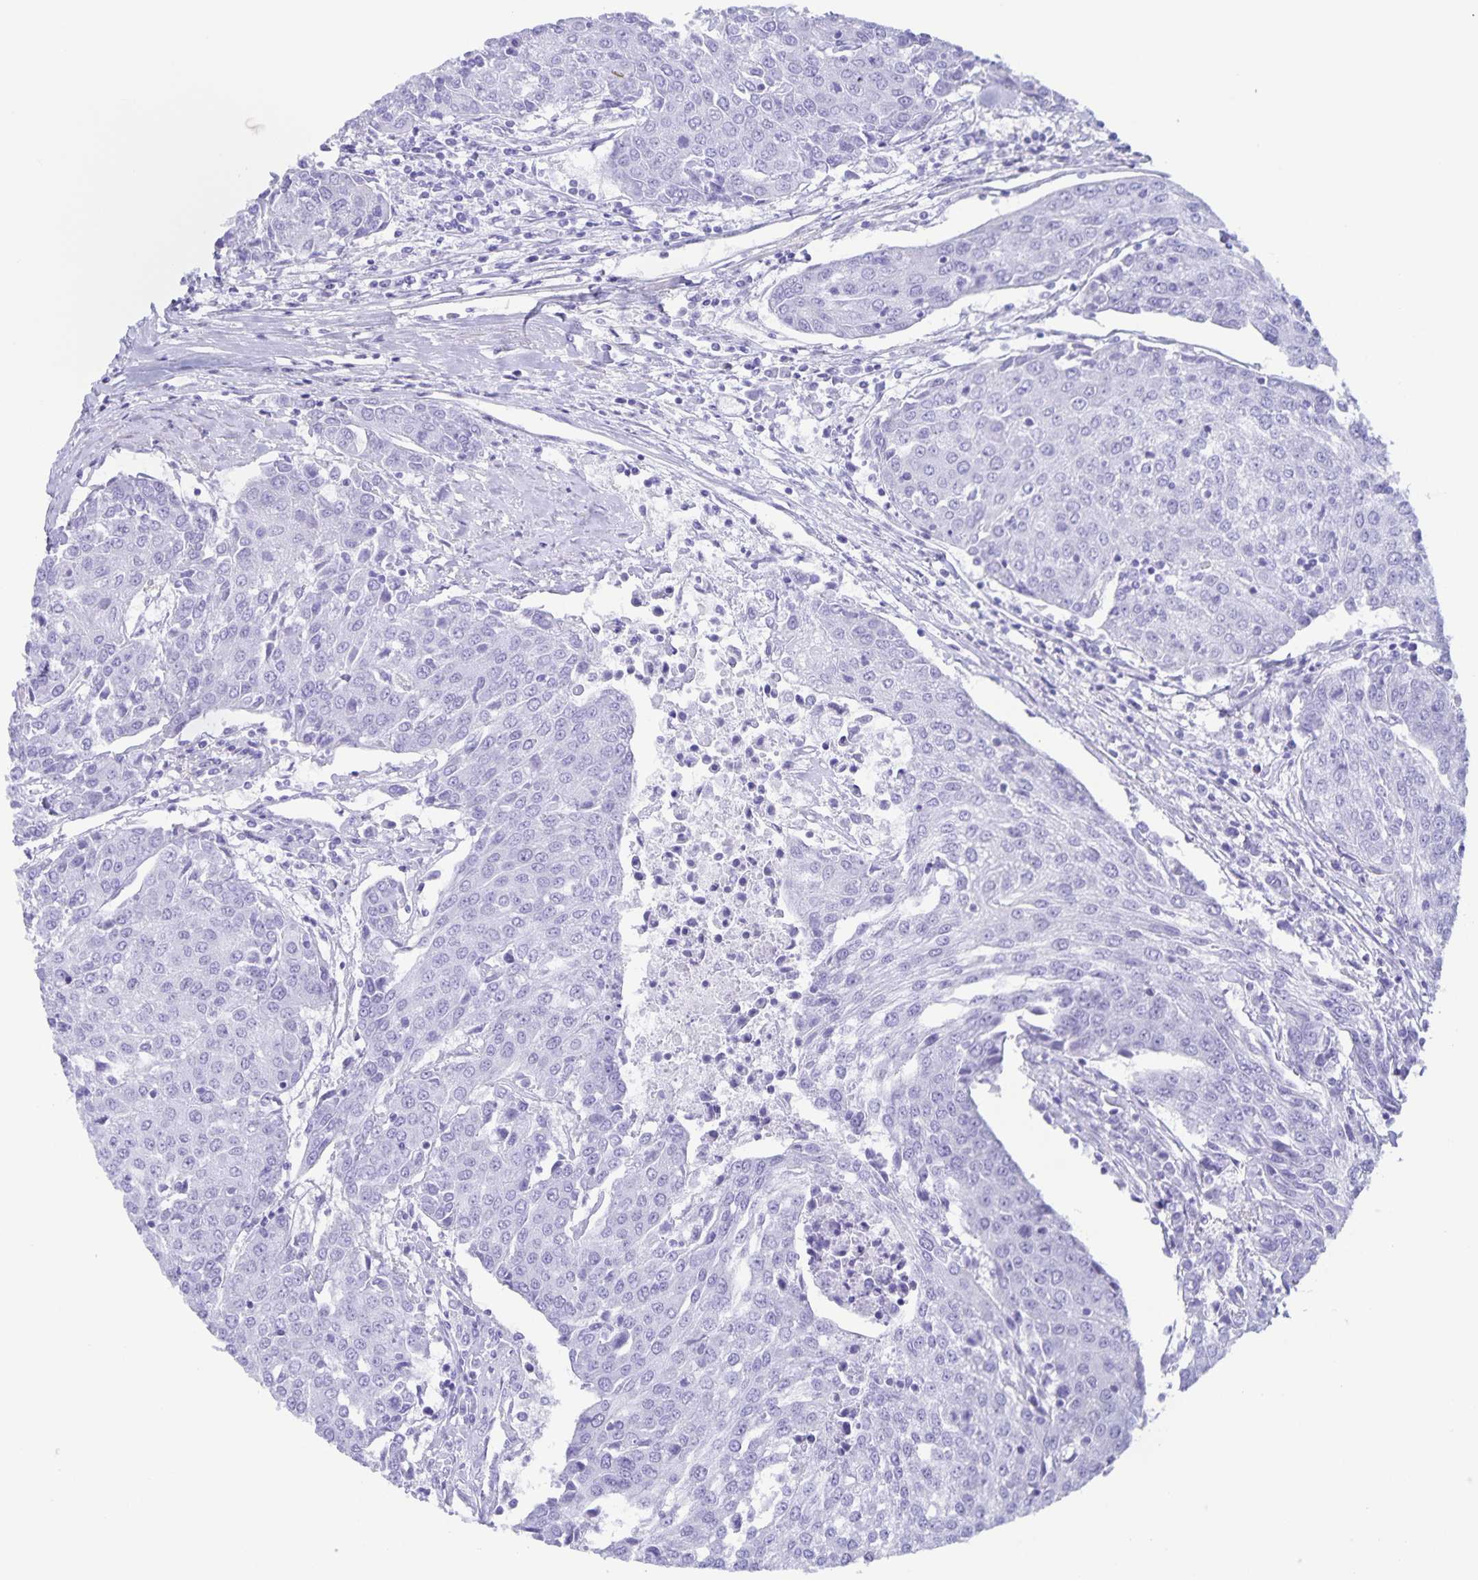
{"staining": {"intensity": "negative", "quantity": "none", "location": "none"}, "tissue": "urothelial cancer", "cell_type": "Tumor cells", "image_type": "cancer", "snomed": [{"axis": "morphology", "description": "Urothelial carcinoma, High grade"}, {"axis": "topography", "description": "Urinary bladder"}], "caption": "Immunohistochemistry photomicrograph of urothelial cancer stained for a protein (brown), which exhibits no positivity in tumor cells.", "gene": "AQP4", "patient": {"sex": "female", "age": 85}}